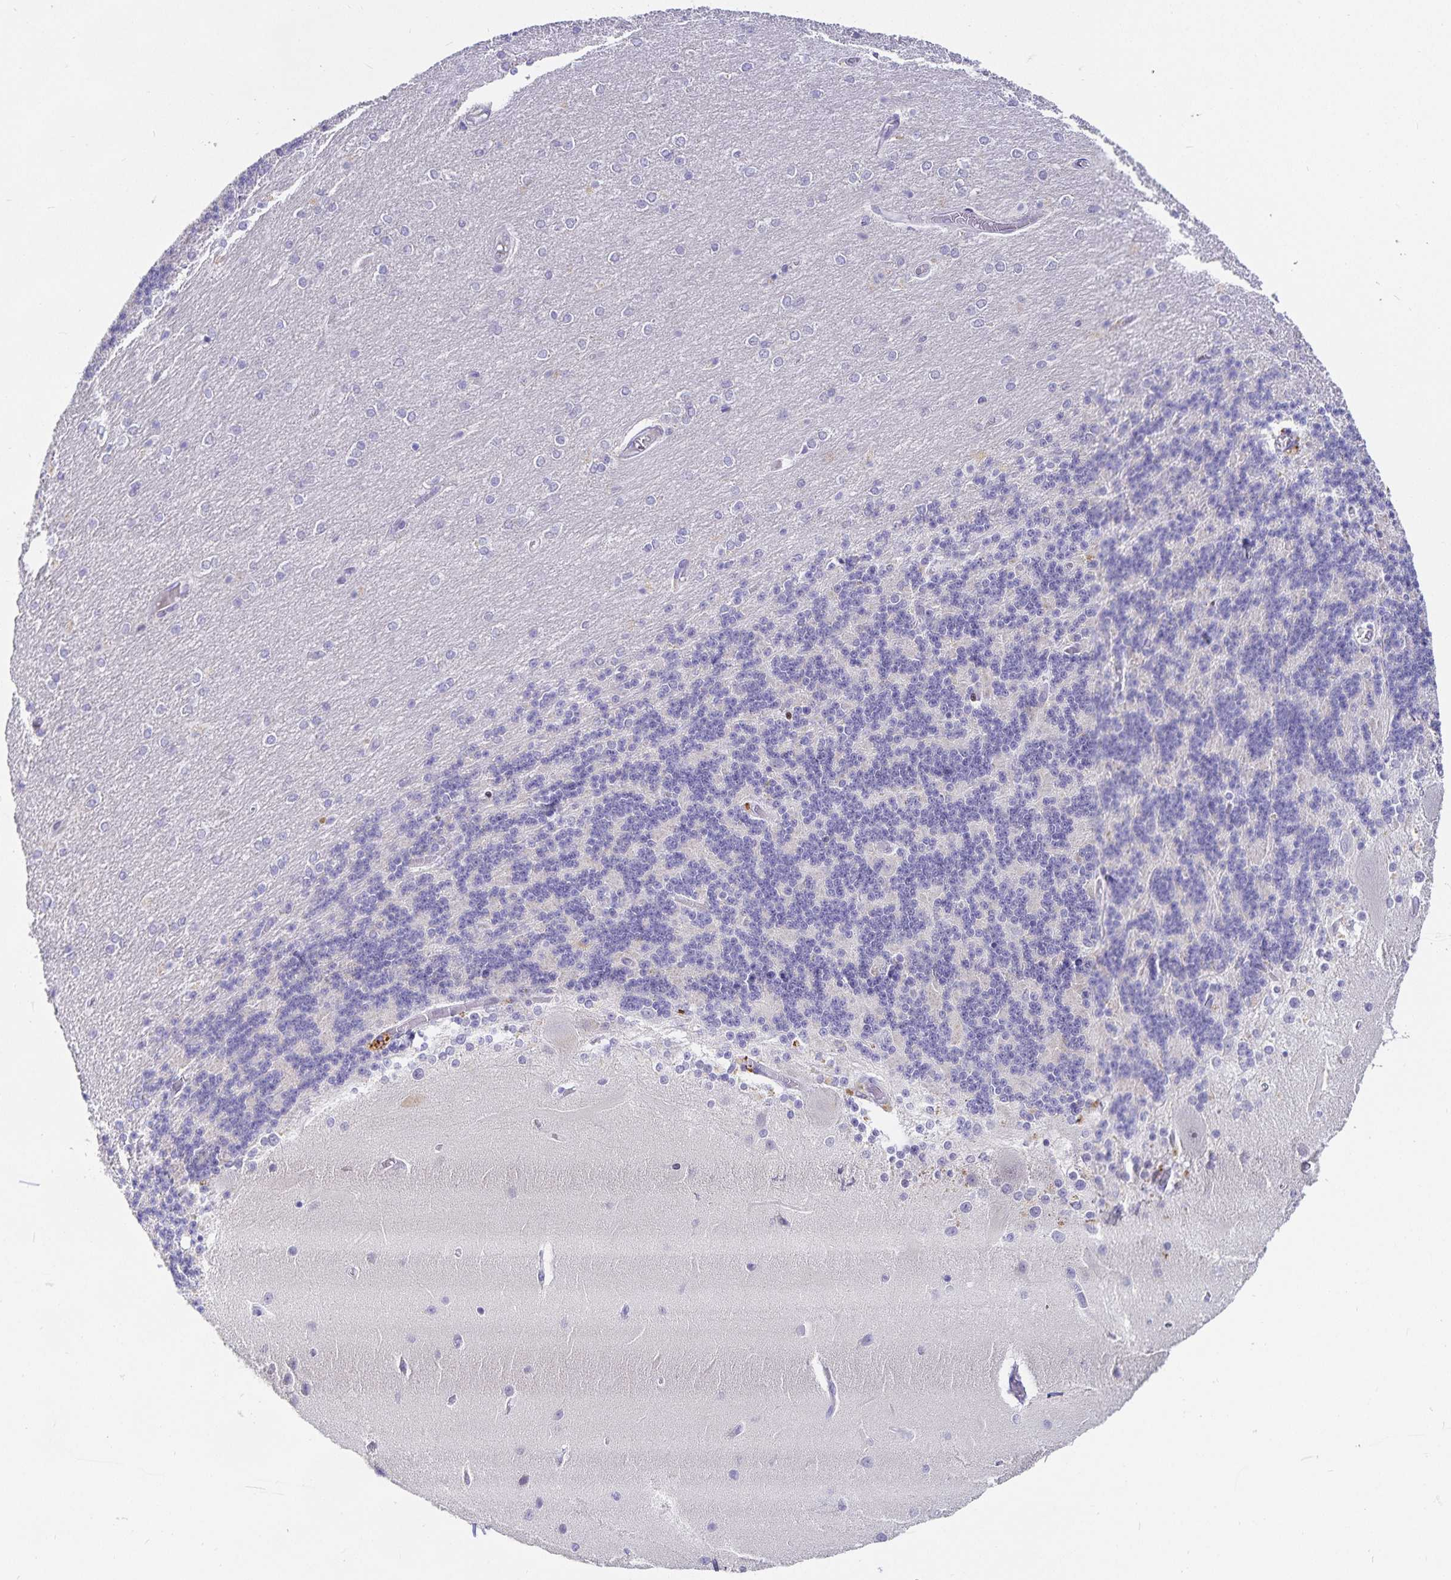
{"staining": {"intensity": "negative", "quantity": "none", "location": "none"}, "tissue": "cerebellum", "cell_type": "Cells in granular layer", "image_type": "normal", "snomed": [{"axis": "morphology", "description": "Normal tissue, NOS"}, {"axis": "topography", "description": "Cerebellum"}], "caption": "High power microscopy histopathology image of an IHC photomicrograph of benign cerebellum, revealing no significant positivity in cells in granular layer.", "gene": "KBTBD13", "patient": {"sex": "female", "age": 54}}